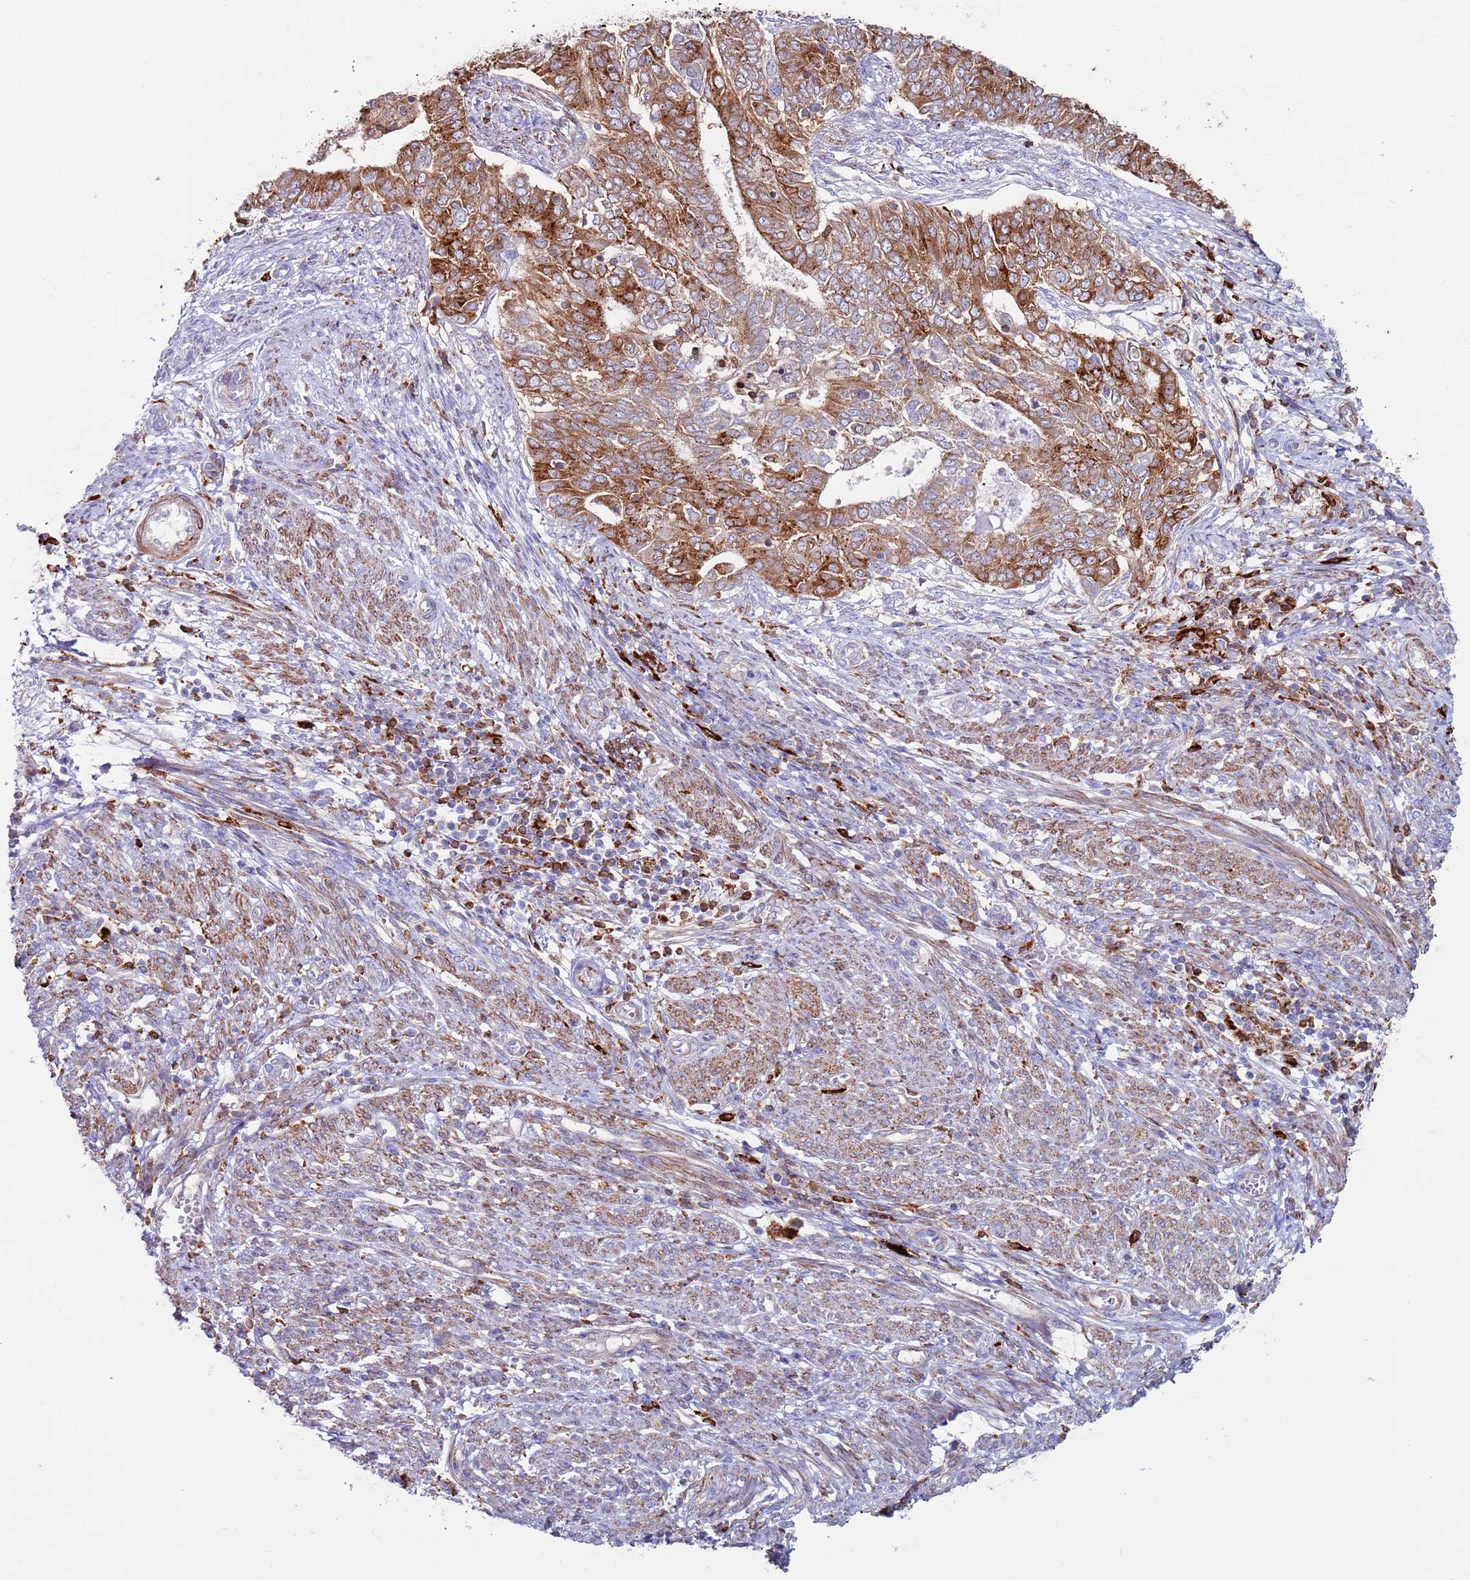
{"staining": {"intensity": "moderate", "quantity": ">75%", "location": "cytoplasmic/membranous"}, "tissue": "endometrial cancer", "cell_type": "Tumor cells", "image_type": "cancer", "snomed": [{"axis": "morphology", "description": "Adenocarcinoma, NOS"}, {"axis": "topography", "description": "Endometrium"}], "caption": "Immunohistochemical staining of human endometrial adenocarcinoma exhibits moderate cytoplasmic/membranous protein positivity in about >75% of tumor cells.", "gene": "GREB1L", "patient": {"sex": "female", "age": 62}}